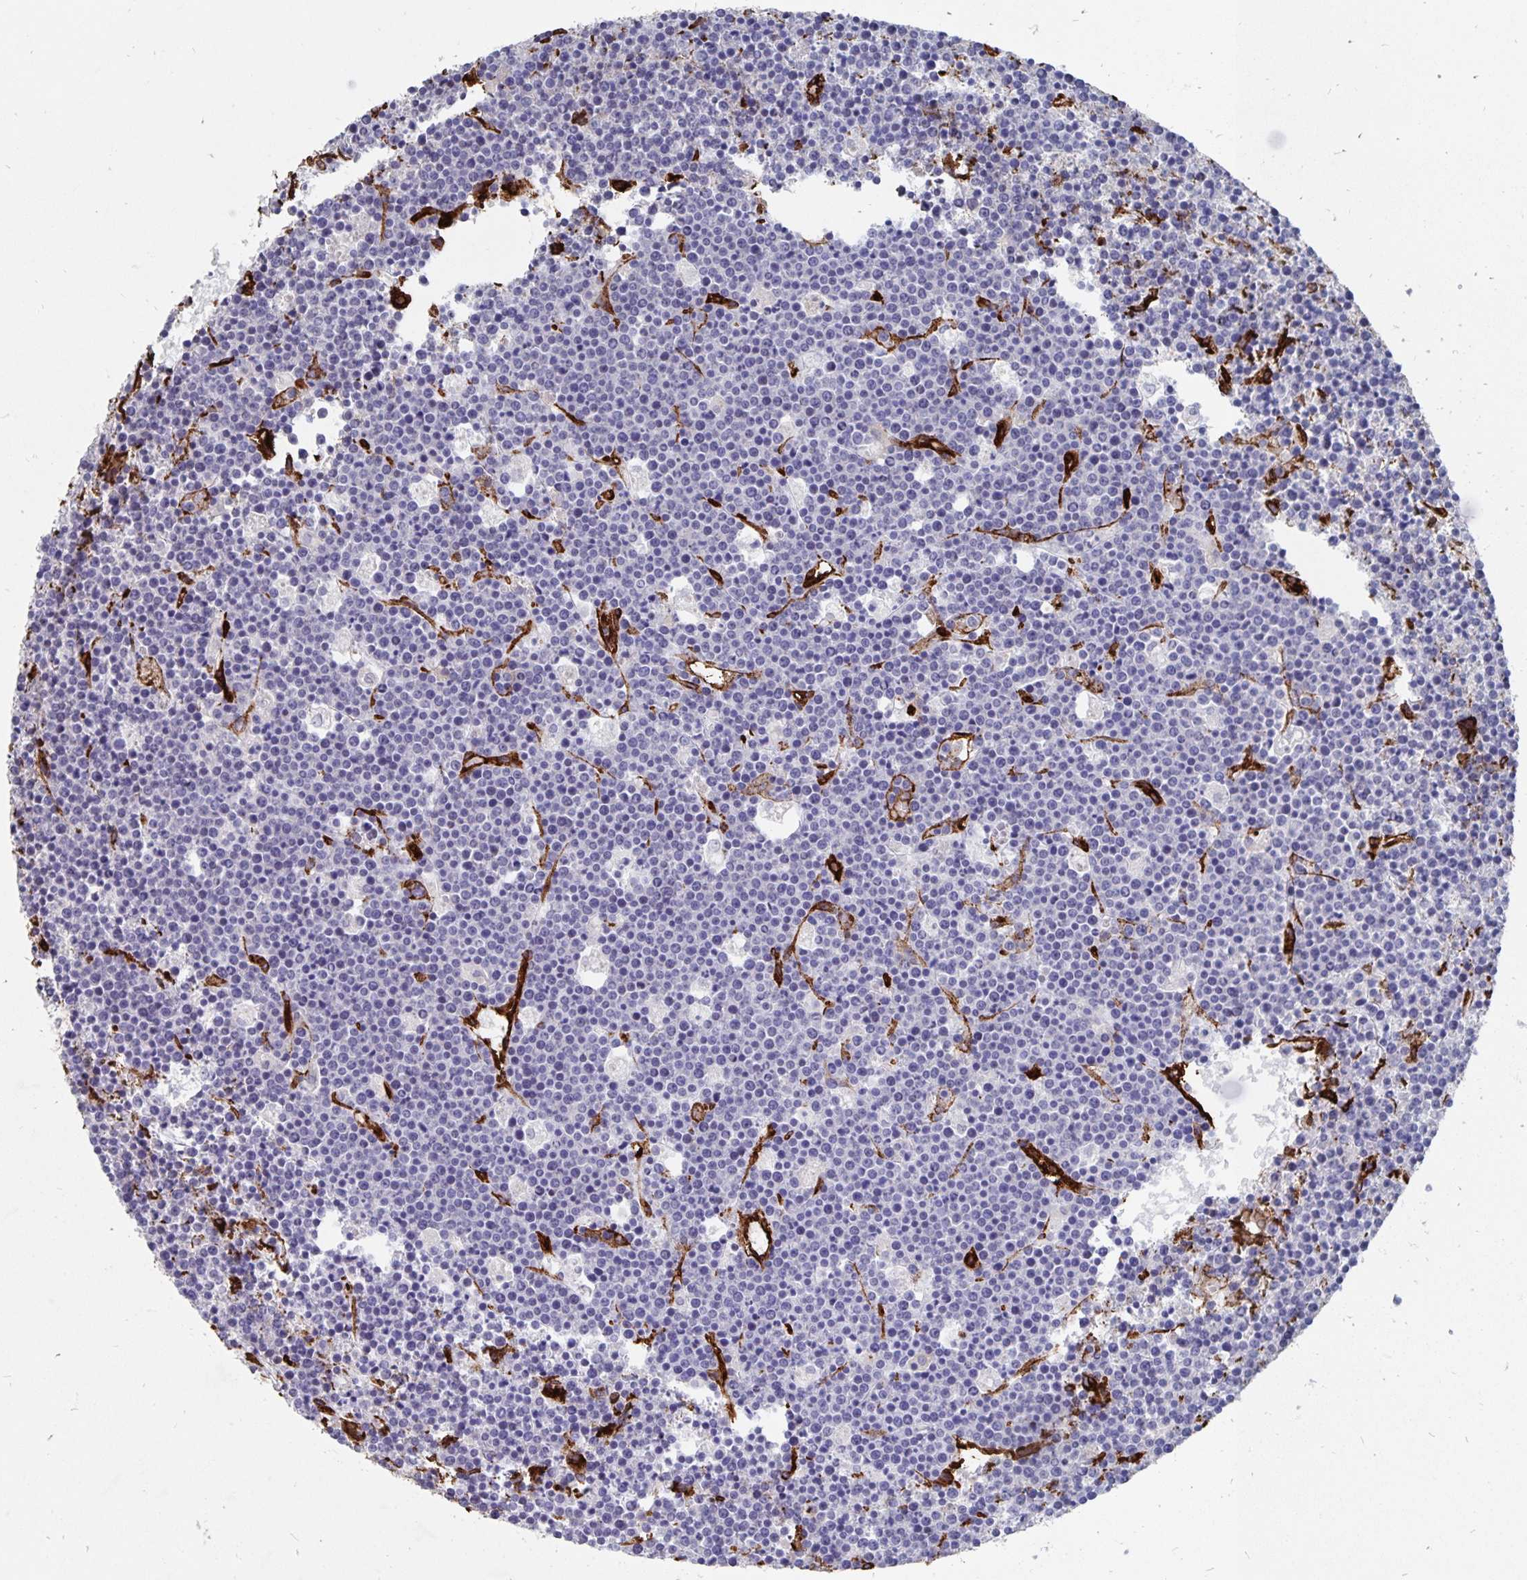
{"staining": {"intensity": "negative", "quantity": "none", "location": "none"}, "tissue": "lymphoma", "cell_type": "Tumor cells", "image_type": "cancer", "snomed": [{"axis": "morphology", "description": "Malignant lymphoma, non-Hodgkin's type, High grade"}, {"axis": "topography", "description": "Ovary"}], "caption": "There is no significant expression in tumor cells of high-grade malignant lymphoma, non-Hodgkin's type.", "gene": "DCHS2", "patient": {"sex": "female", "age": 56}}